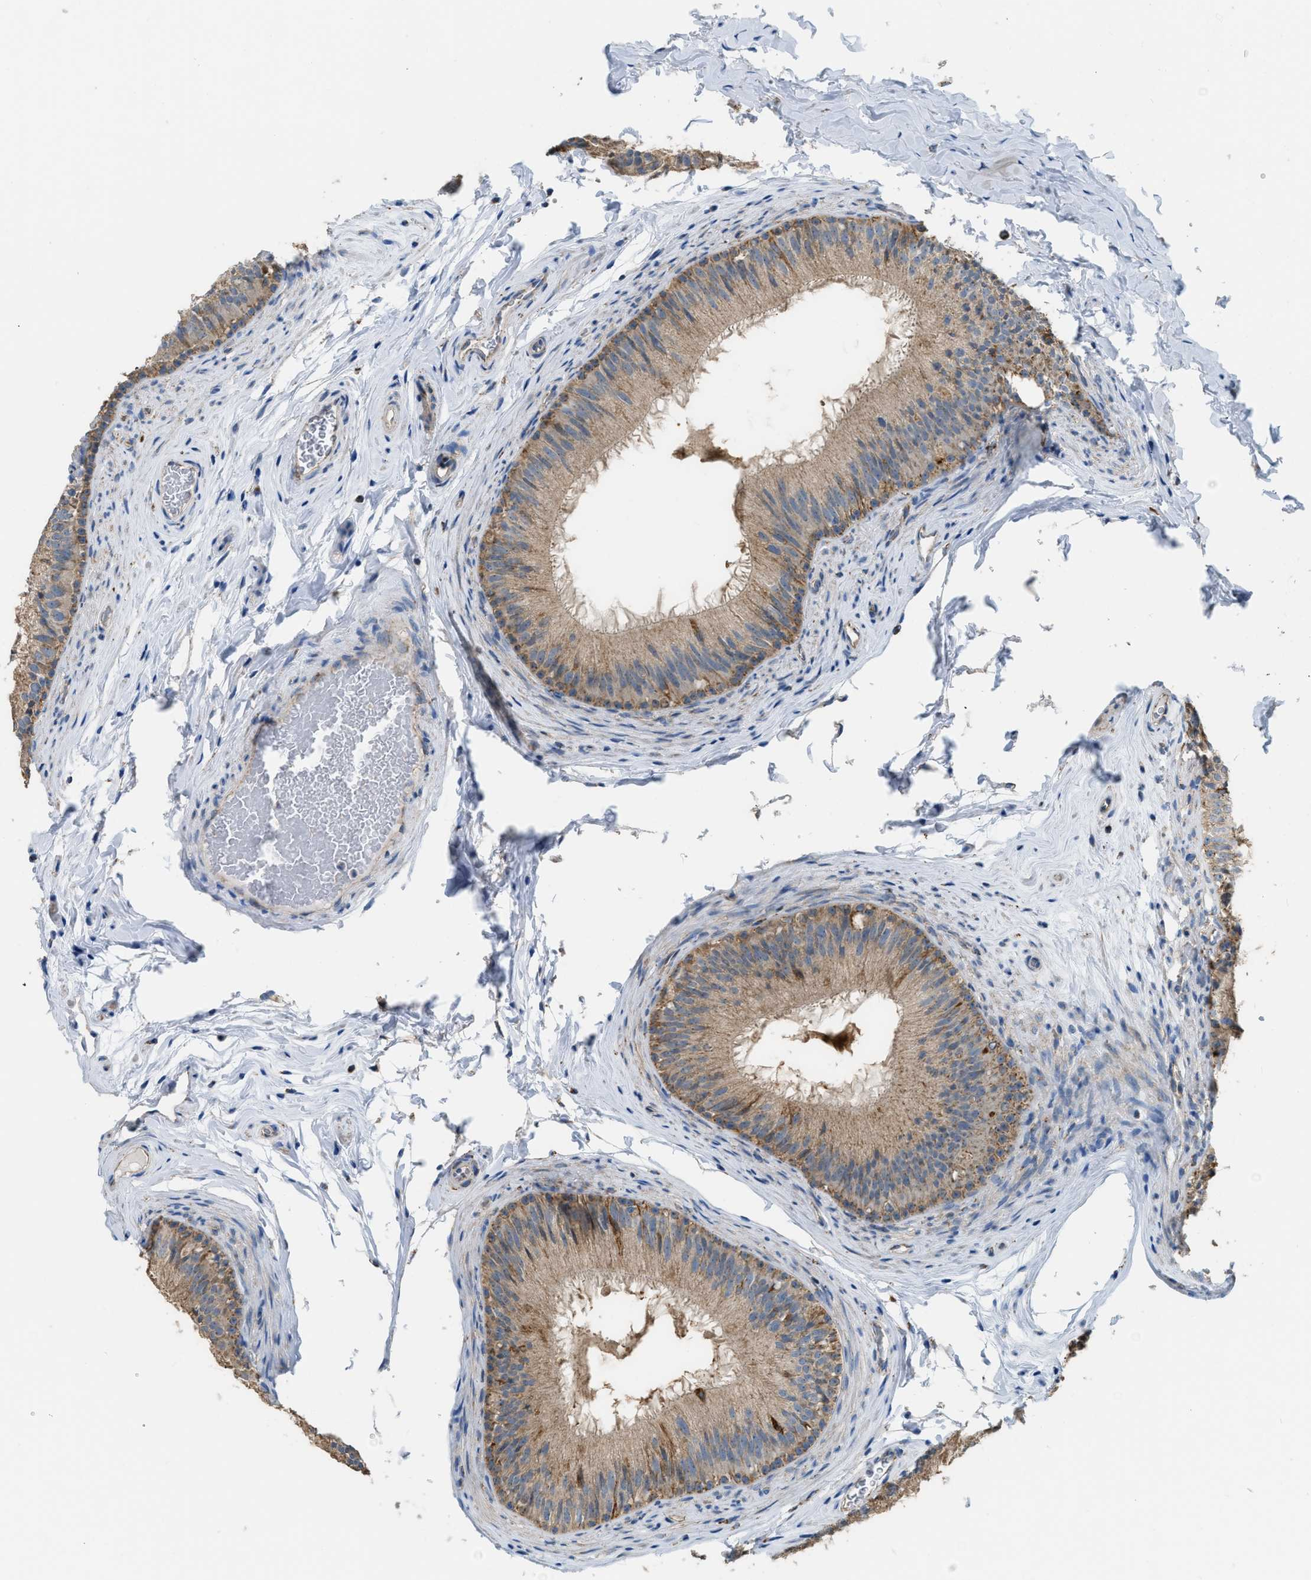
{"staining": {"intensity": "weak", "quantity": ">75%", "location": "cytoplasmic/membranous"}, "tissue": "epididymis", "cell_type": "Glandular cells", "image_type": "normal", "snomed": [{"axis": "morphology", "description": "Normal tissue, NOS"}, {"axis": "topography", "description": "Testis"}, {"axis": "topography", "description": "Epididymis"}], "caption": "Human epididymis stained for a protein (brown) displays weak cytoplasmic/membranous positive expression in about >75% of glandular cells.", "gene": "ETFB", "patient": {"sex": "male", "age": 36}}